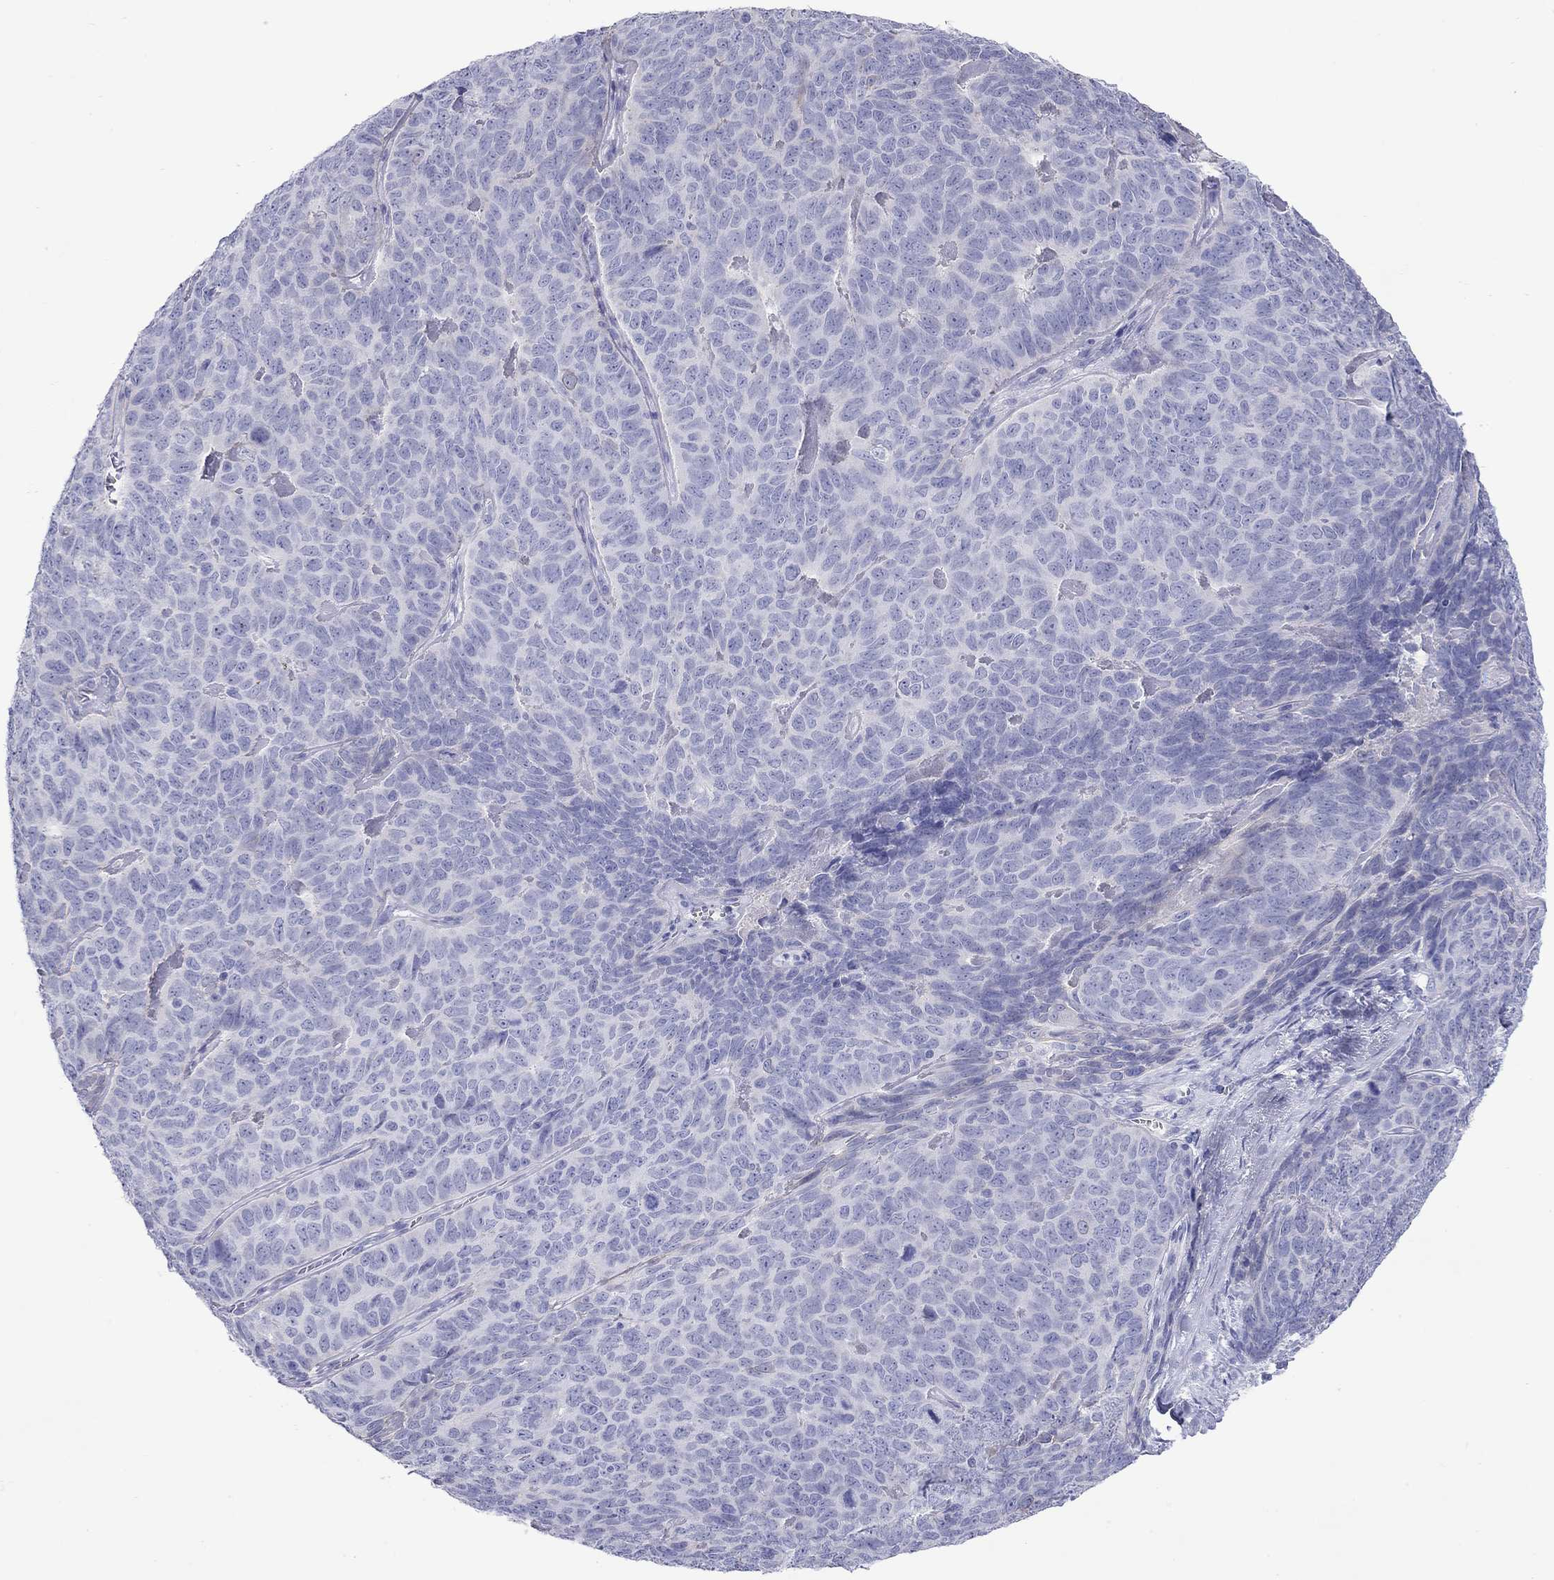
{"staining": {"intensity": "negative", "quantity": "none", "location": "none"}, "tissue": "skin cancer", "cell_type": "Tumor cells", "image_type": "cancer", "snomed": [{"axis": "morphology", "description": "Squamous cell carcinoma, NOS"}, {"axis": "topography", "description": "Skin"}, {"axis": "topography", "description": "Anal"}], "caption": "High magnification brightfield microscopy of skin cancer stained with DAB (3,3'-diaminobenzidine) (brown) and counterstained with hematoxylin (blue): tumor cells show no significant expression.", "gene": "CMYA5", "patient": {"sex": "female", "age": 51}}